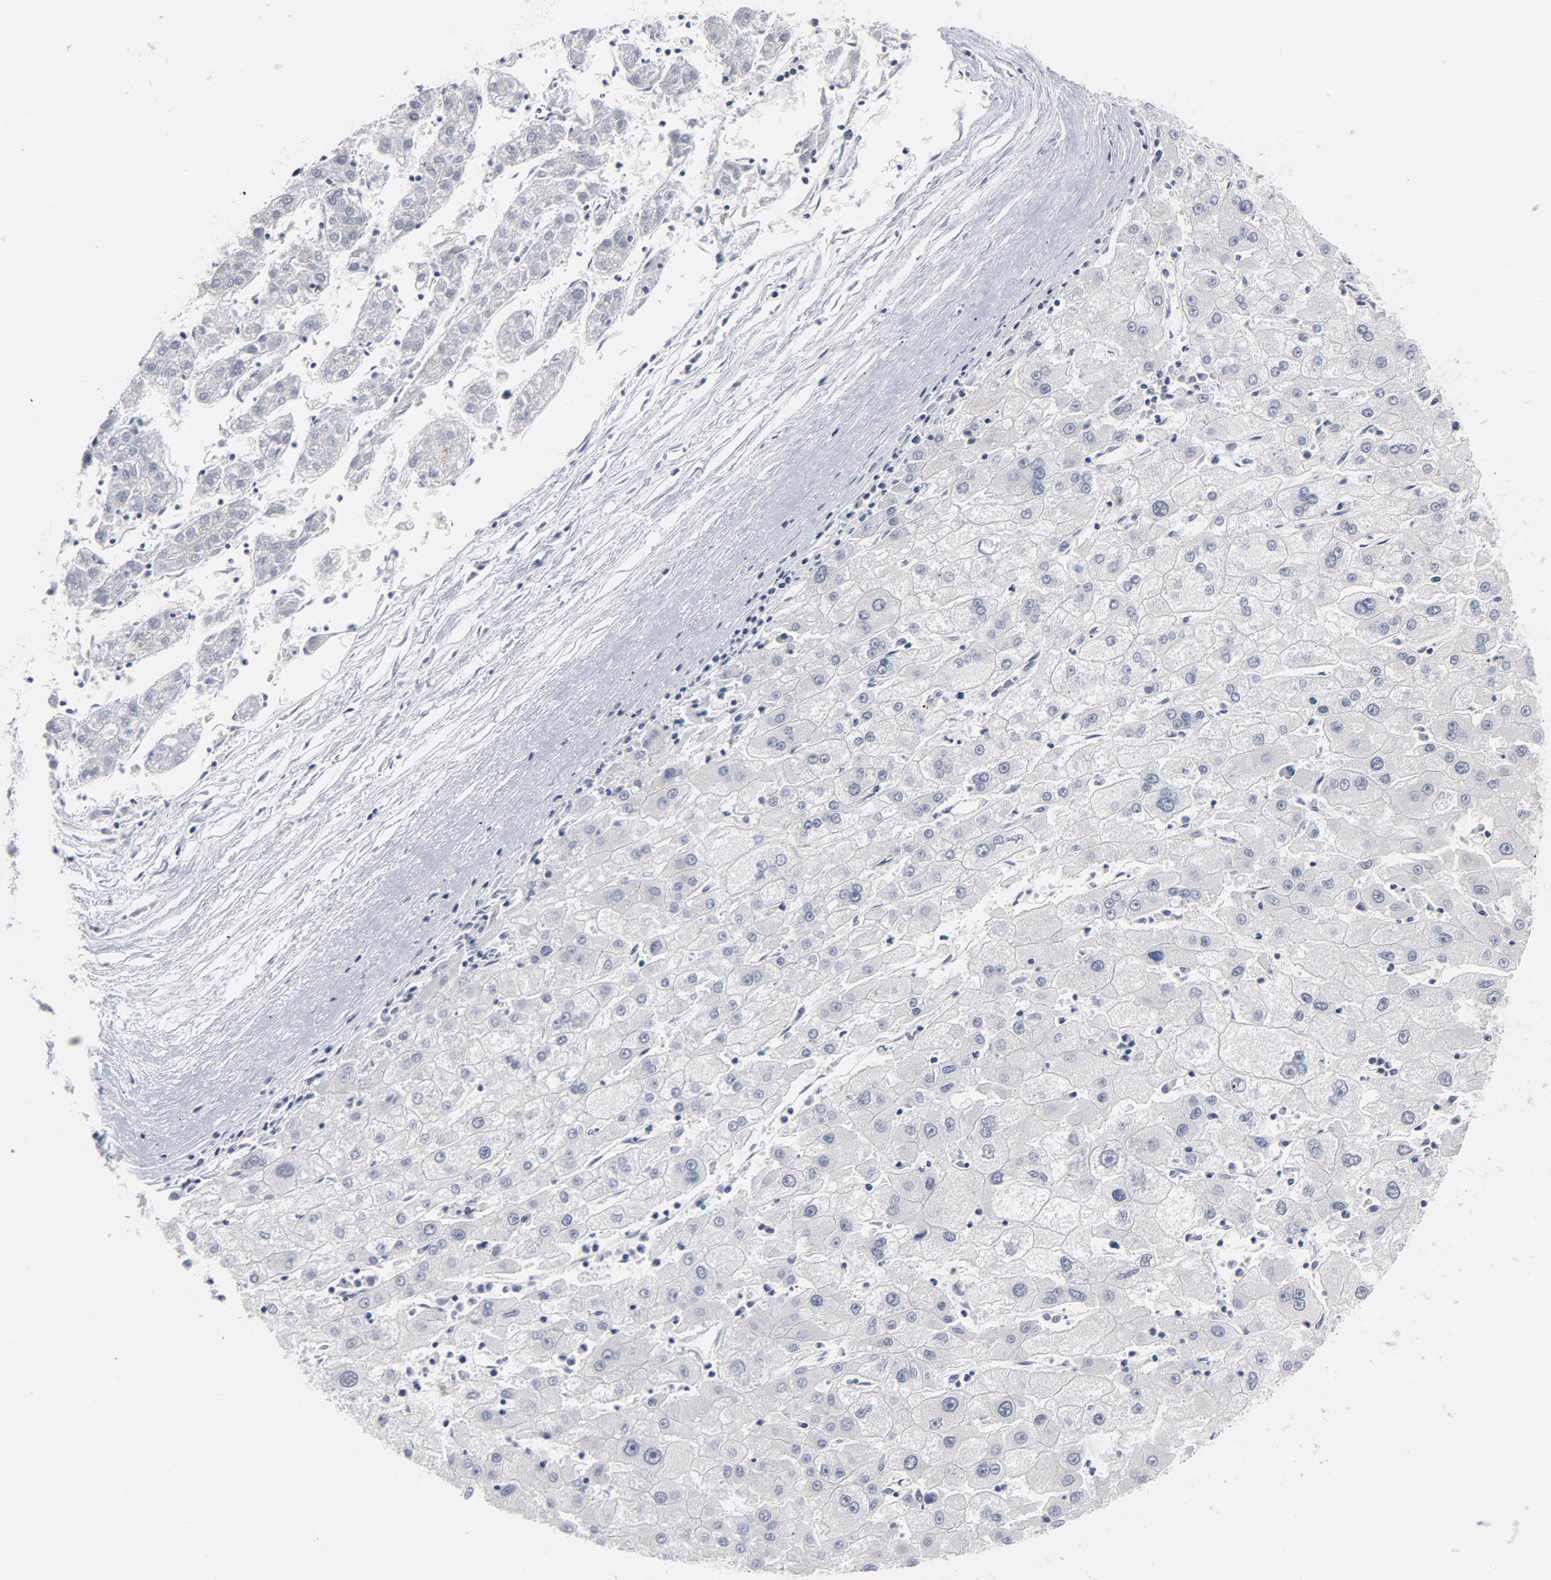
{"staining": {"intensity": "negative", "quantity": "none", "location": "none"}, "tissue": "liver cancer", "cell_type": "Tumor cells", "image_type": "cancer", "snomed": [{"axis": "morphology", "description": "Carcinoma, Hepatocellular, NOS"}, {"axis": "topography", "description": "Liver"}], "caption": "Immunohistochemistry (IHC) histopathology image of liver hepatocellular carcinoma stained for a protein (brown), which demonstrates no staining in tumor cells. (Brightfield microscopy of DAB (3,3'-diaminobenzidine) IHC at high magnification).", "gene": "GABPA", "patient": {"sex": "male", "age": 72}}